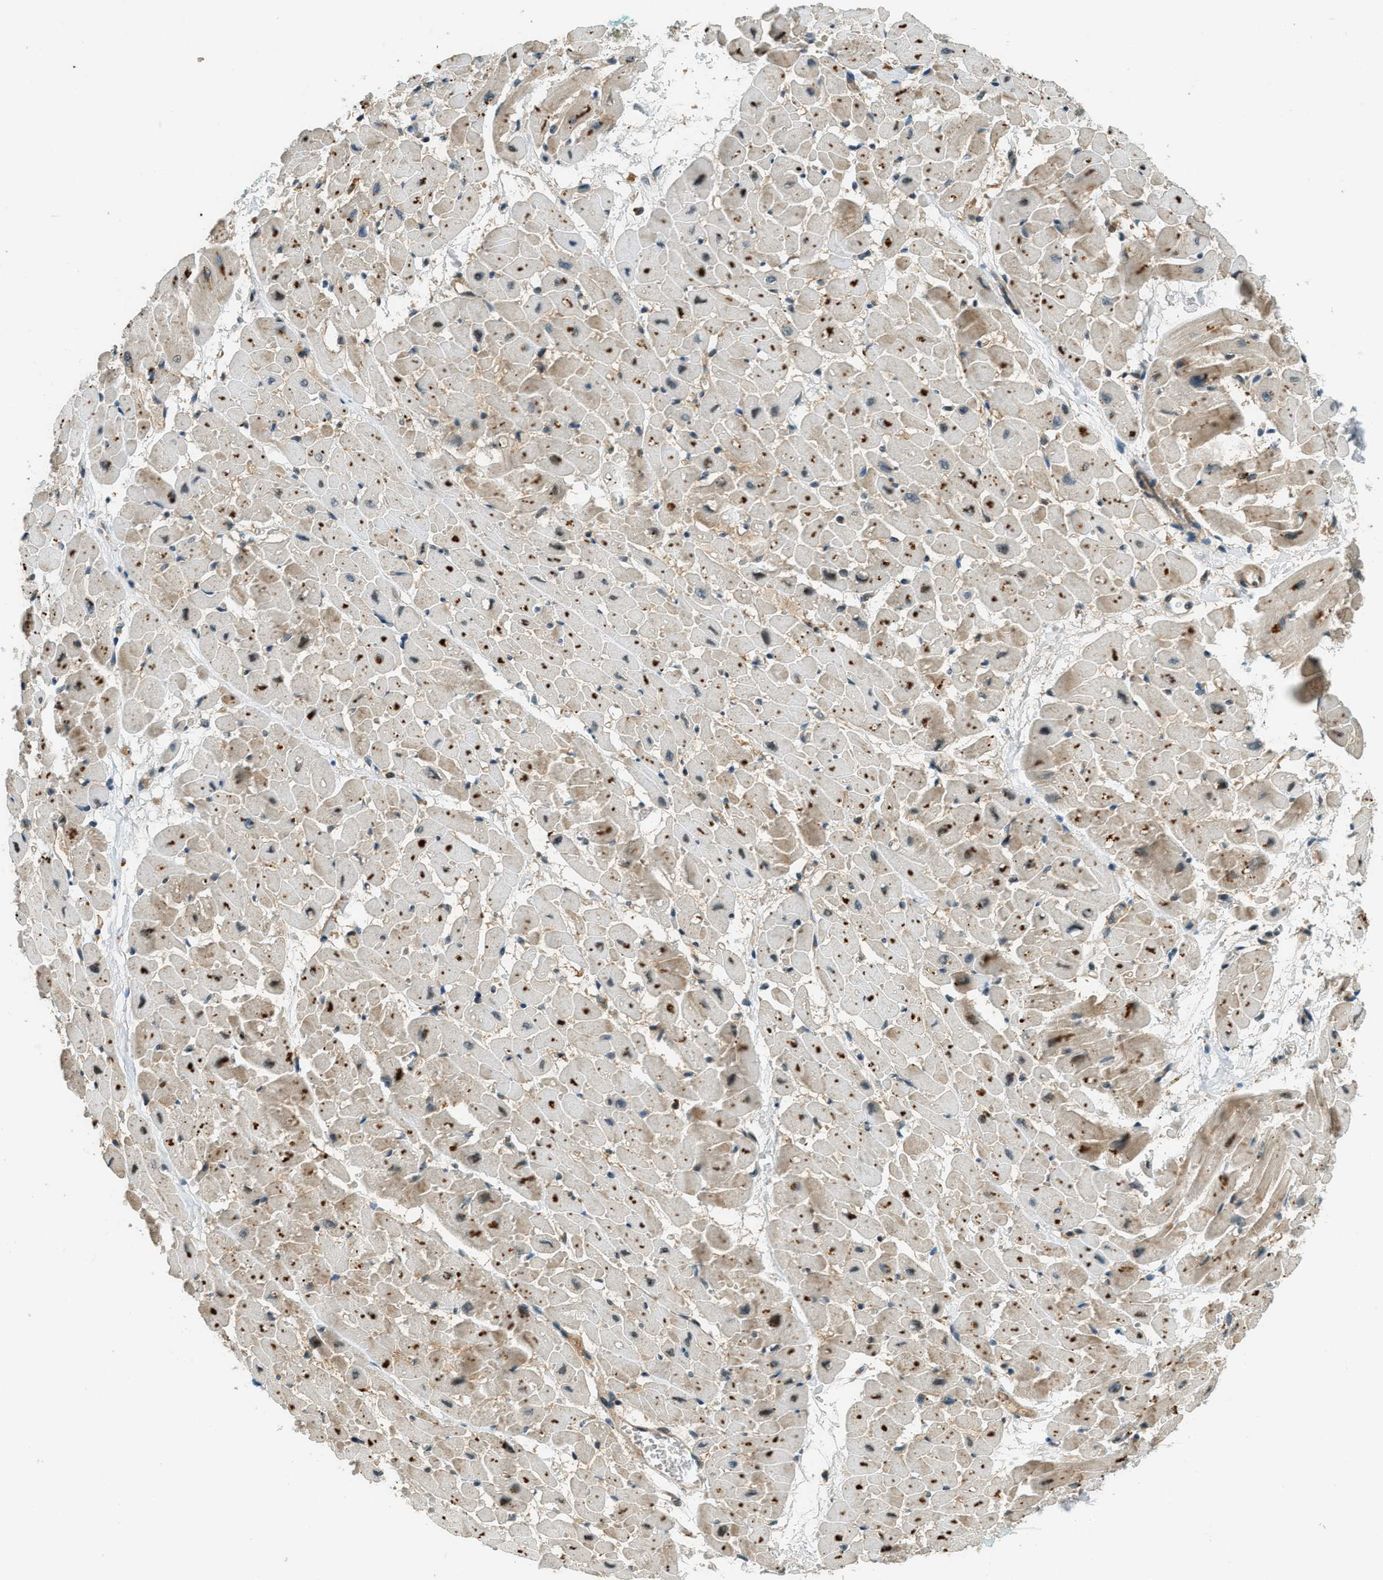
{"staining": {"intensity": "strong", "quantity": ">75%", "location": "cytoplasmic/membranous"}, "tissue": "heart muscle", "cell_type": "Cardiomyocytes", "image_type": "normal", "snomed": [{"axis": "morphology", "description": "Normal tissue, NOS"}, {"axis": "topography", "description": "Heart"}], "caption": "High-magnification brightfield microscopy of normal heart muscle stained with DAB (3,3'-diaminobenzidine) (brown) and counterstained with hematoxylin (blue). cardiomyocytes exhibit strong cytoplasmic/membranous expression is seen in about>75% of cells.", "gene": "PTPN23", "patient": {"sex": "male", "age": 45}}